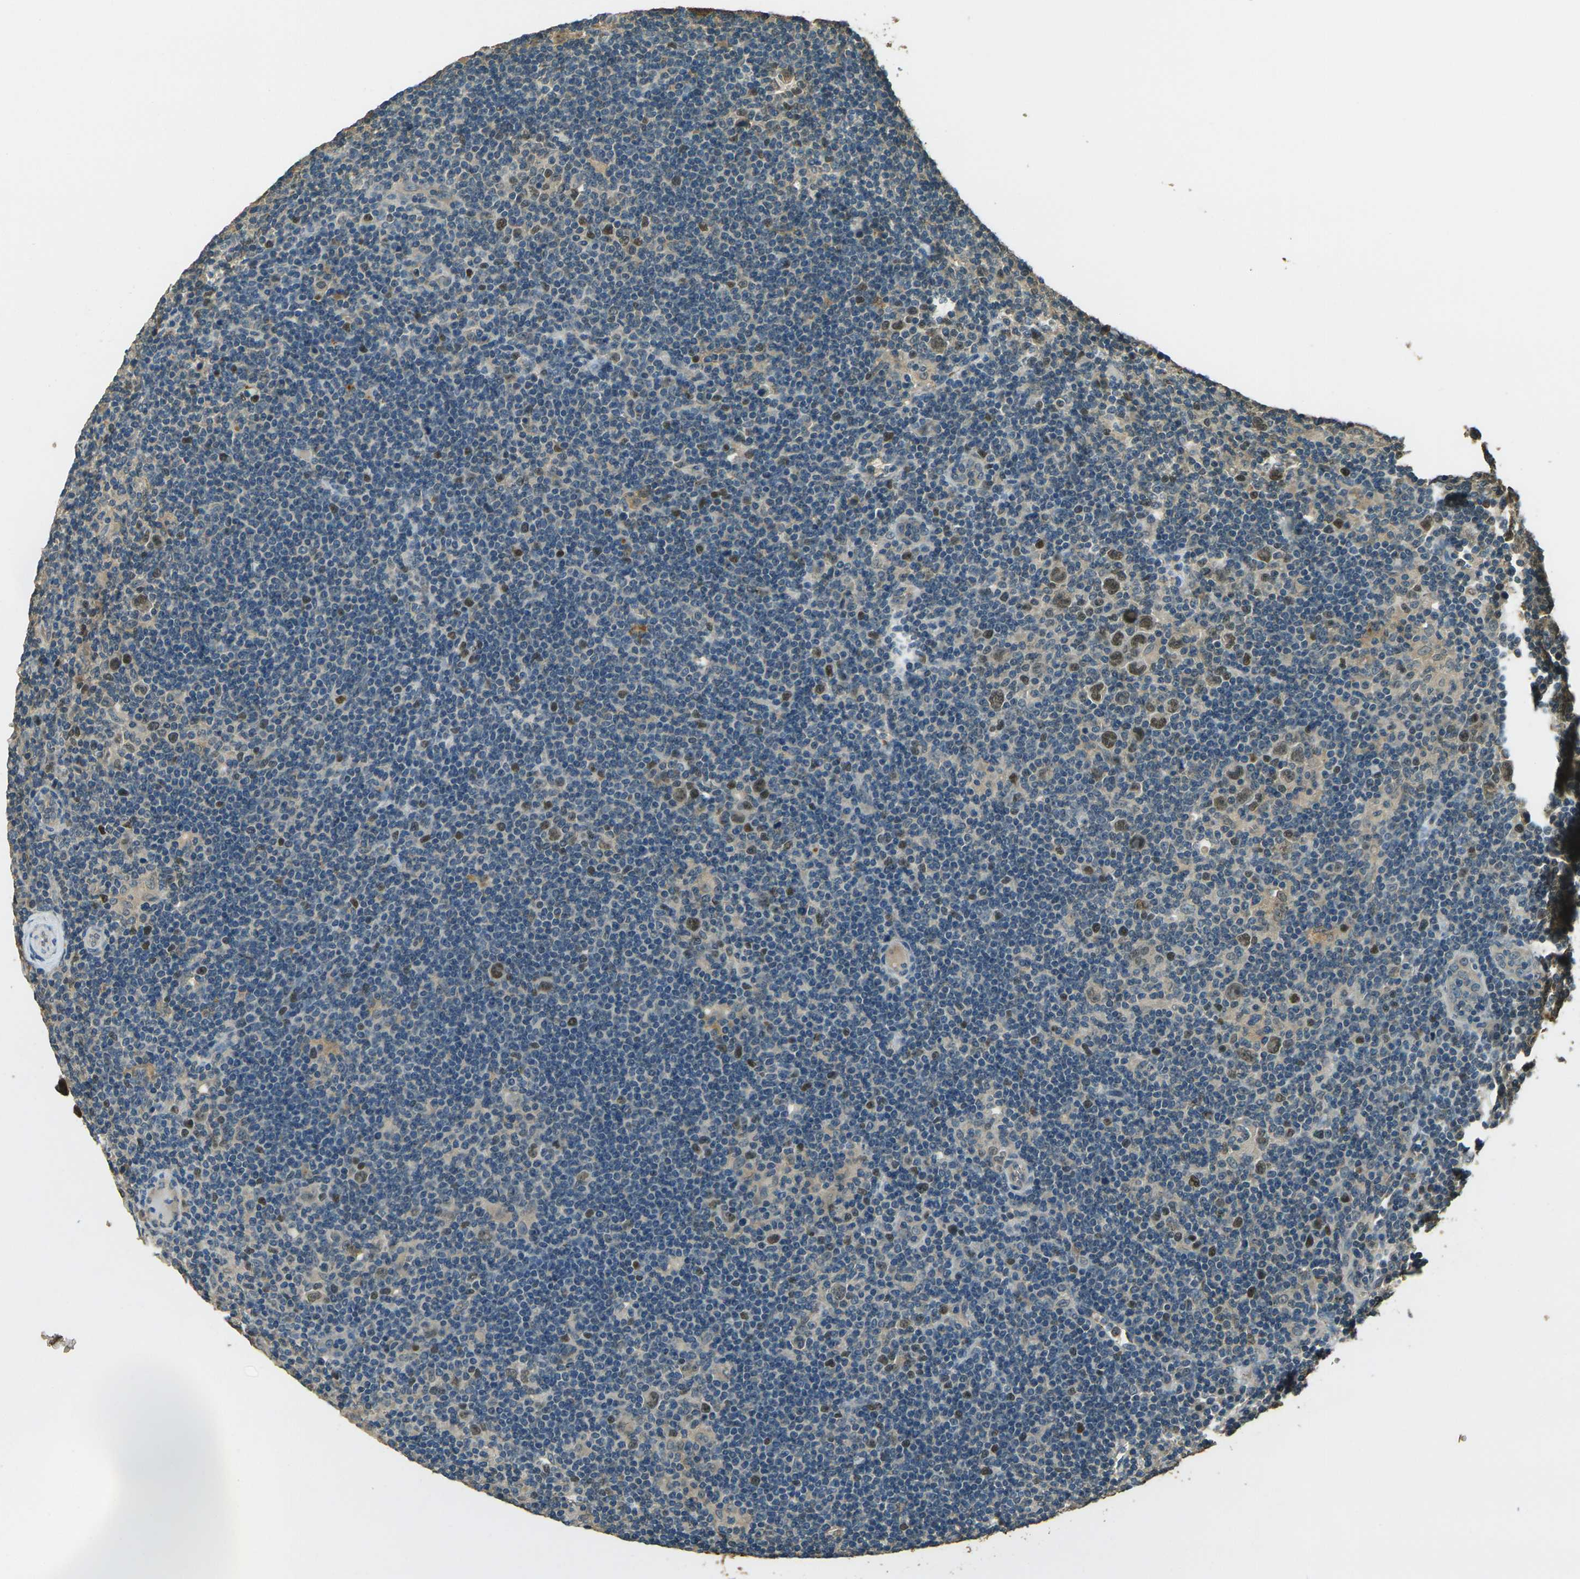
{"staining": {"intensity": "moderate", "quantity": "25%-75%", "location": "nuclear"}, "tissue": "lymphoma", "cell_type": "Tumor cells", "image_type": "cancer", "snomed": [{"axis": "morphology", "description": "Hodgkin's disease, NOS"}, {"axis": "topography", "description": "Lymph node"}], "caption": "Immunohistochemistry (IHC) of Hodgkin's disease displays medium levels of moderate nuclear expression in about 25%-75% of tumor cells.", "gene": "TOR1A", "patient": {"sex": "female", "age": 57}}